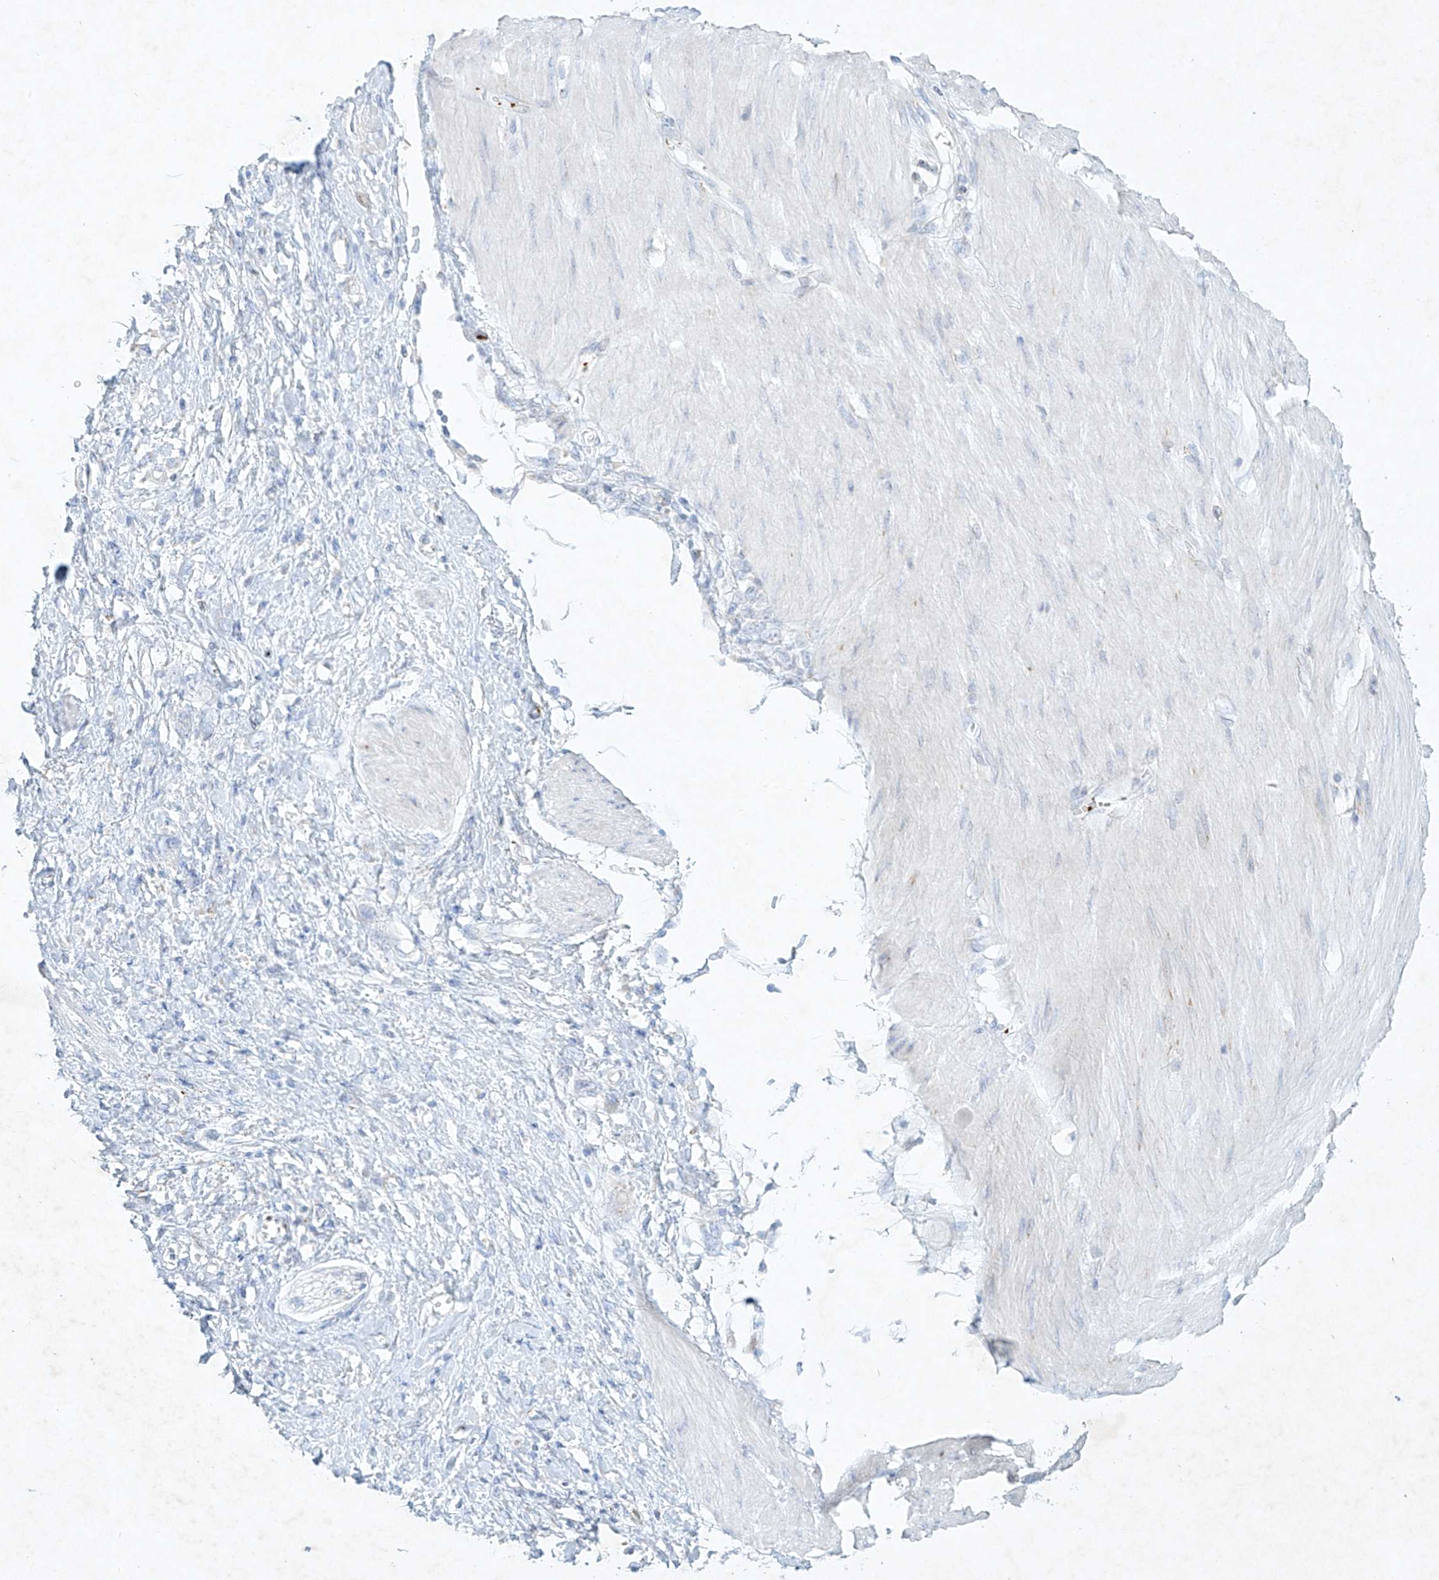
{"staining": {"intensity": "negative", "quantity": "none", "location": "none"}, "tissue": "stomach cancer", "cell_type": "Tumor cells", "image_type": "cancer", "snomed": [{"axis": "morphology", "description": "Adenocarcinoma, NOS"}, {"axis": "topography", "description": "Stomach"}], "caption": "Immunohistochemistry histopathology image of human stomach cancer (adenocarcinoma) stained for a protein (brown), which shows no staining in tumor cells. (DAB (3,3'-diaminobenzidine) IHC visualized using brightfield microscopy, high magnification).", "gene": "PLEK", "patient": {"sex": "female", "age": 76}}